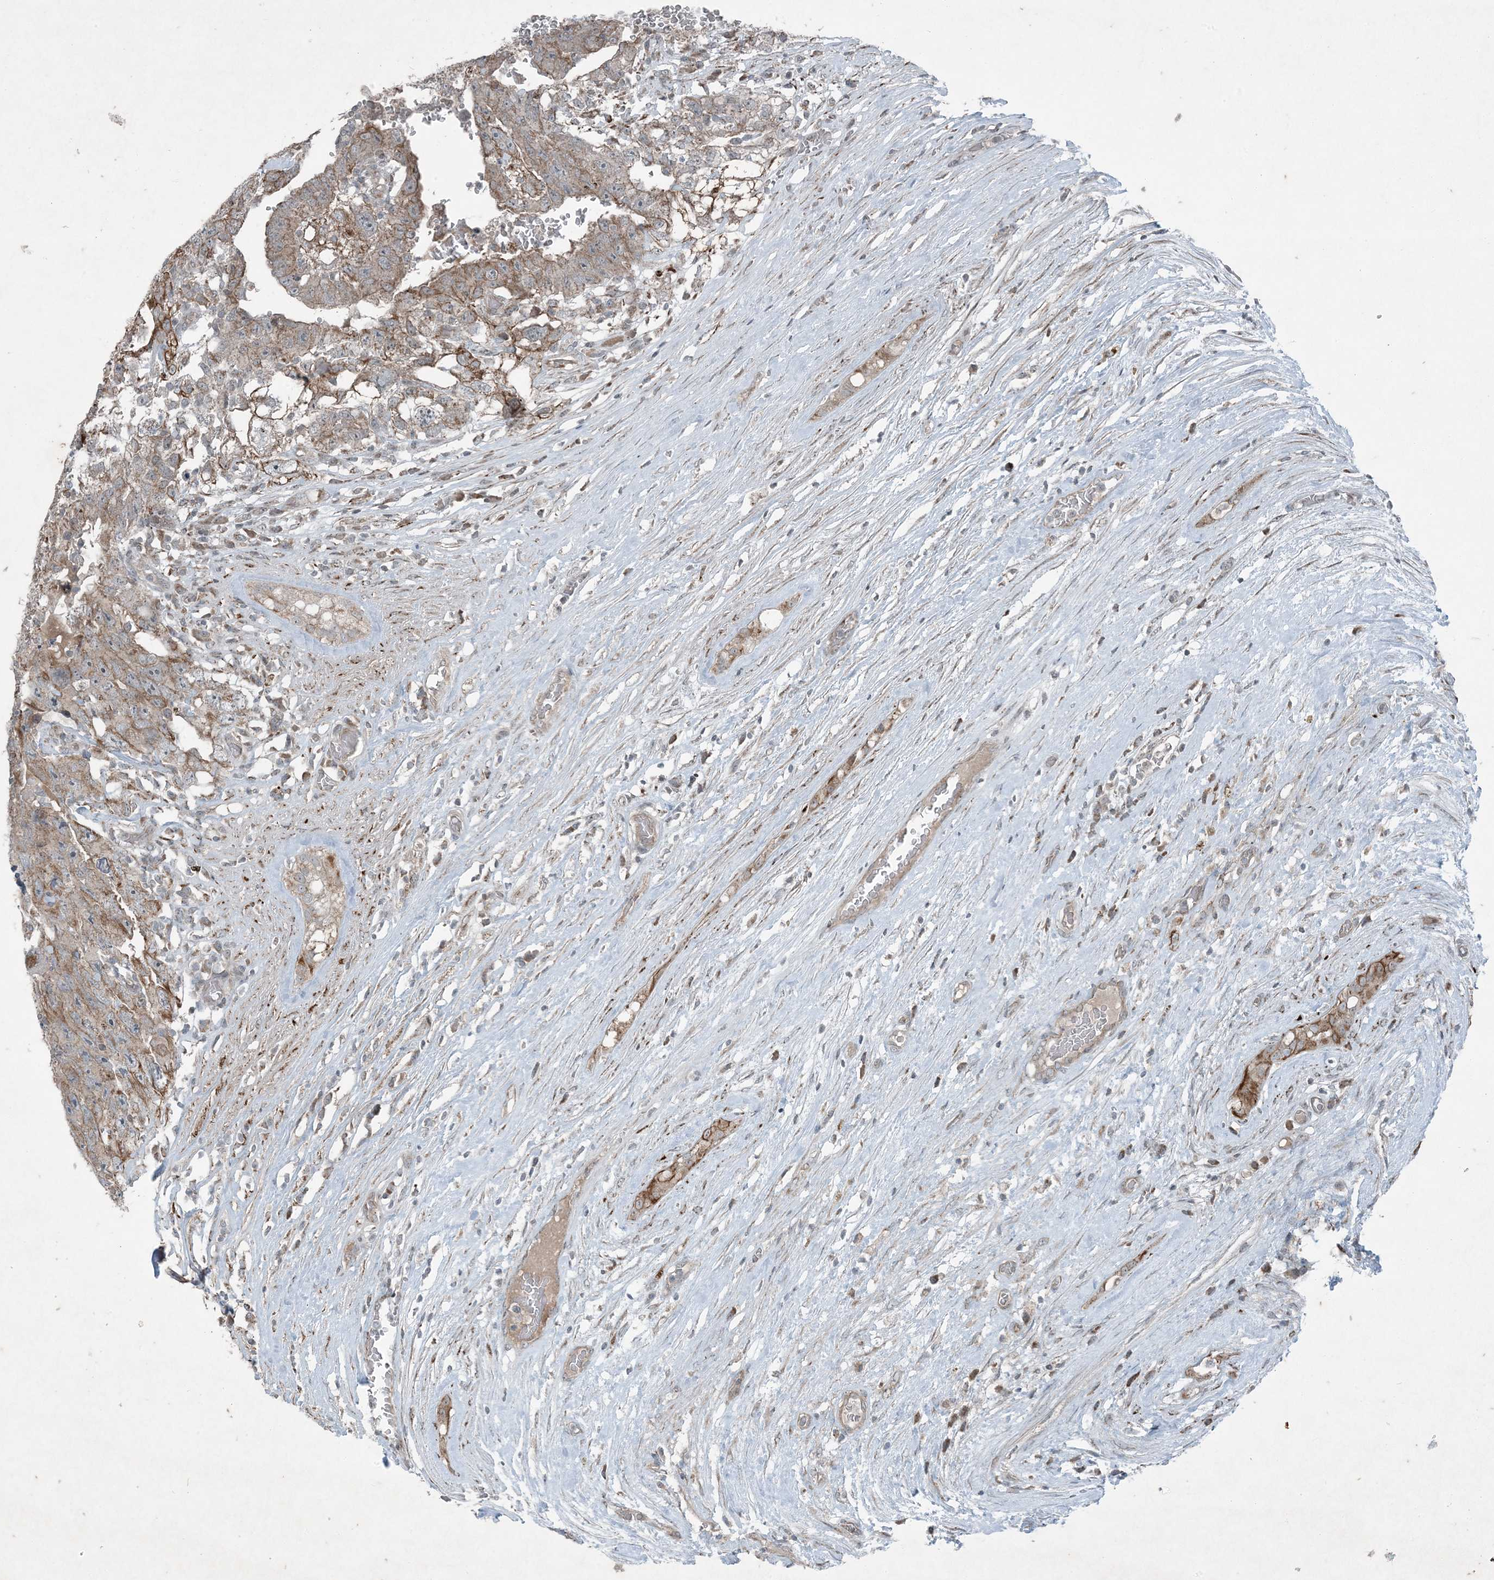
{"staining": {"intensity": "moderate", "quantity": ">75%", "location": "cytoplasmic/membranous"}, "tissue": "testis cancer", "cell_type": "Tumor cells", "image_type": "cancer", "snomed": [{"axis": "morphology", "description": "Carcinoma, Embryonal, NOS"}, {"axis": "topography", "description": "Testis"}], "caption": "Embryonal carcinoma (testis) was stained to show a protein in brown. There is medium levels of moderate cytoplasmic/membranous staining in about >75% of tumor cells. Nuclei are stained in blue.", "gene": "PC", "patient": {"sex": "male", "age": 26}}